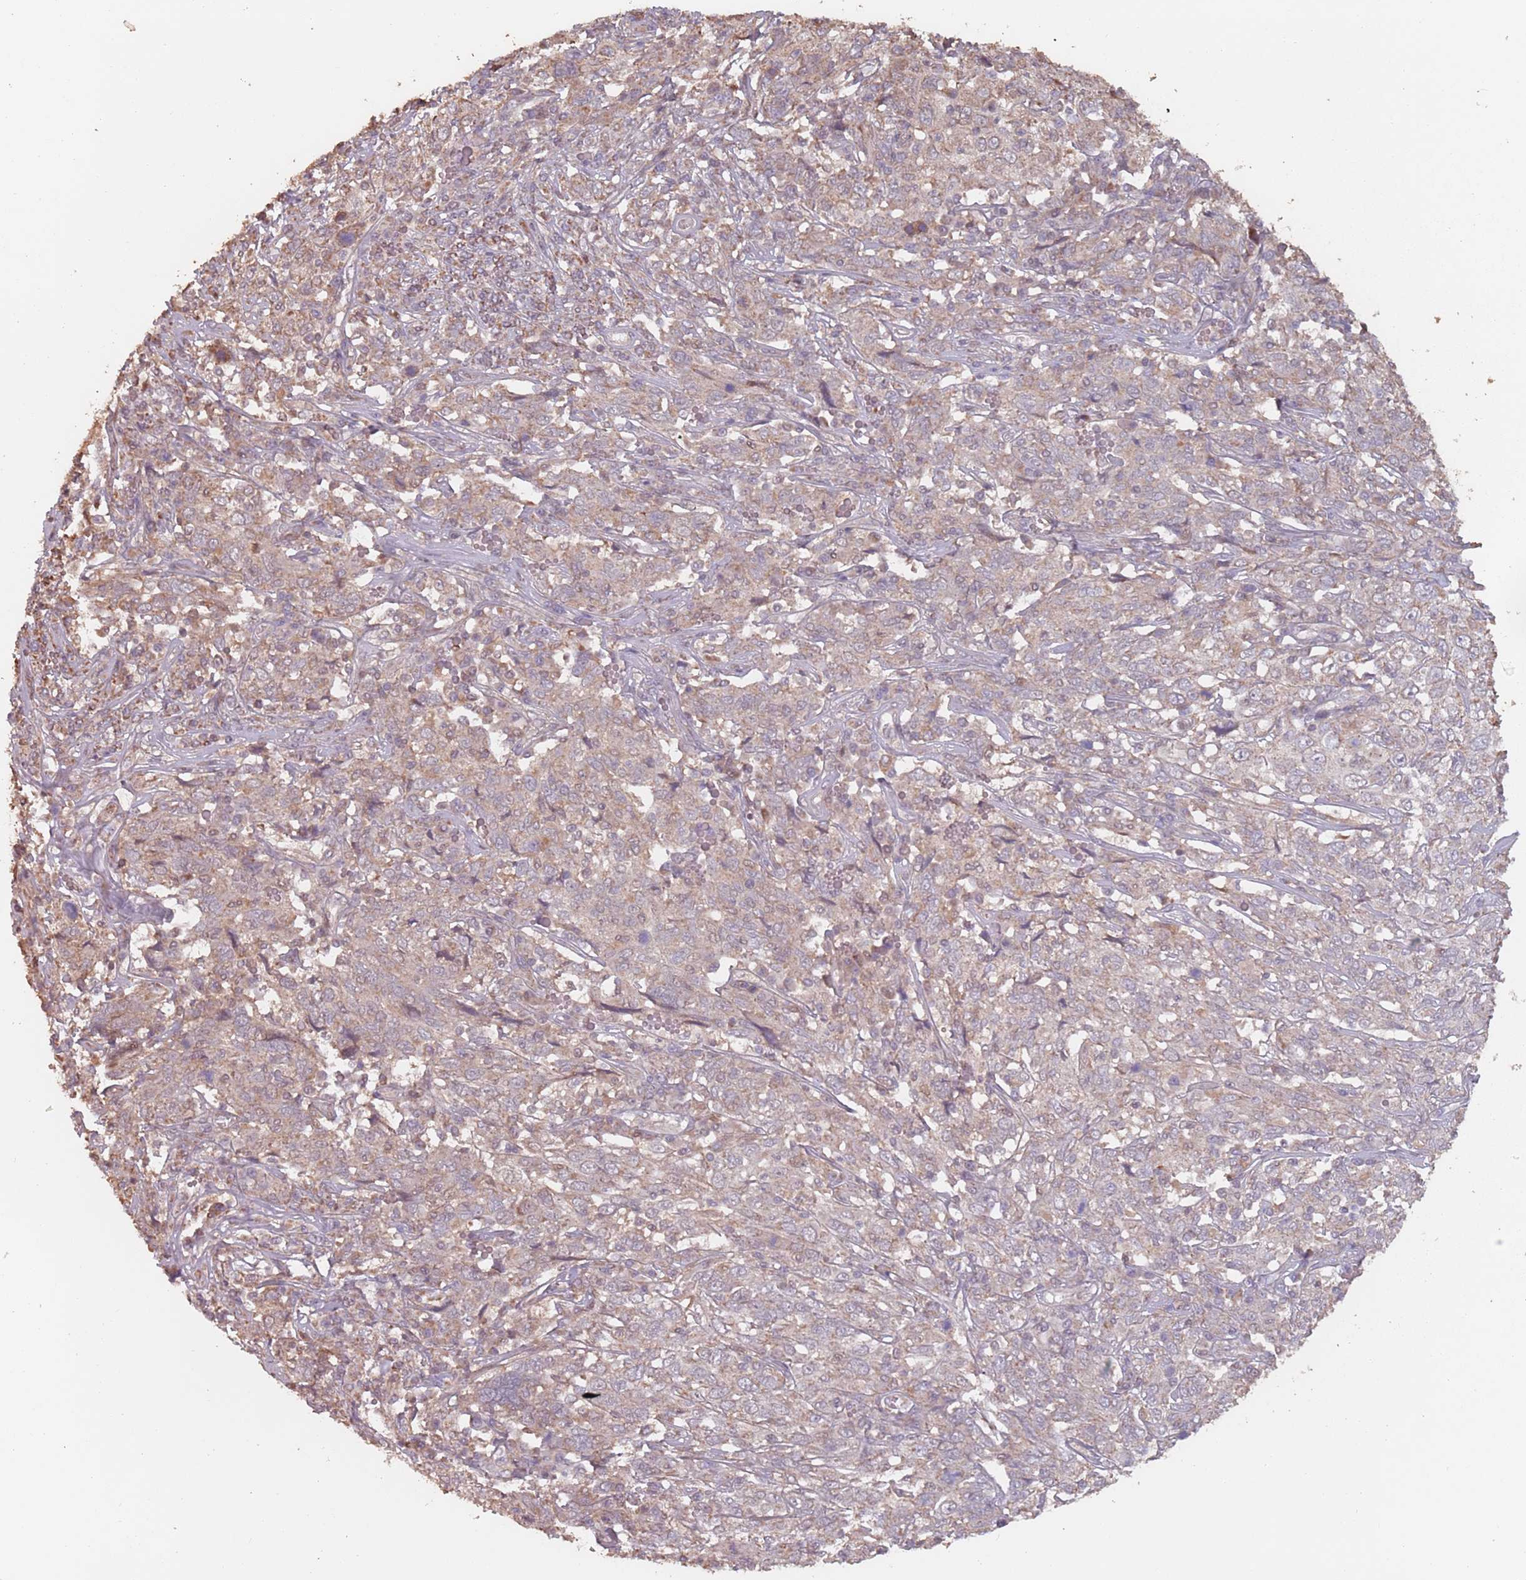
{"staining": {"intensity": "moderate", "quantity": "25%-75%", "location": "cytoplasmic/membranous"}, "tissue": "cervical cancer", "cell_type": "Tumor cells", "image_type": "cancer", "snomed": [{"axis": "morphology", "description": "Squamous cell carcinoma, NOS"}, {"axis": "topography", "description": "Cervix"}], "caption": "Moderate cytoplasmic/membranous expression is identified in approximately 25%-75% of tumor cells in squamous cell carcinoma (cervical).", "gene": "VPS52", "patient": {"sex": "female", "age": 46}}